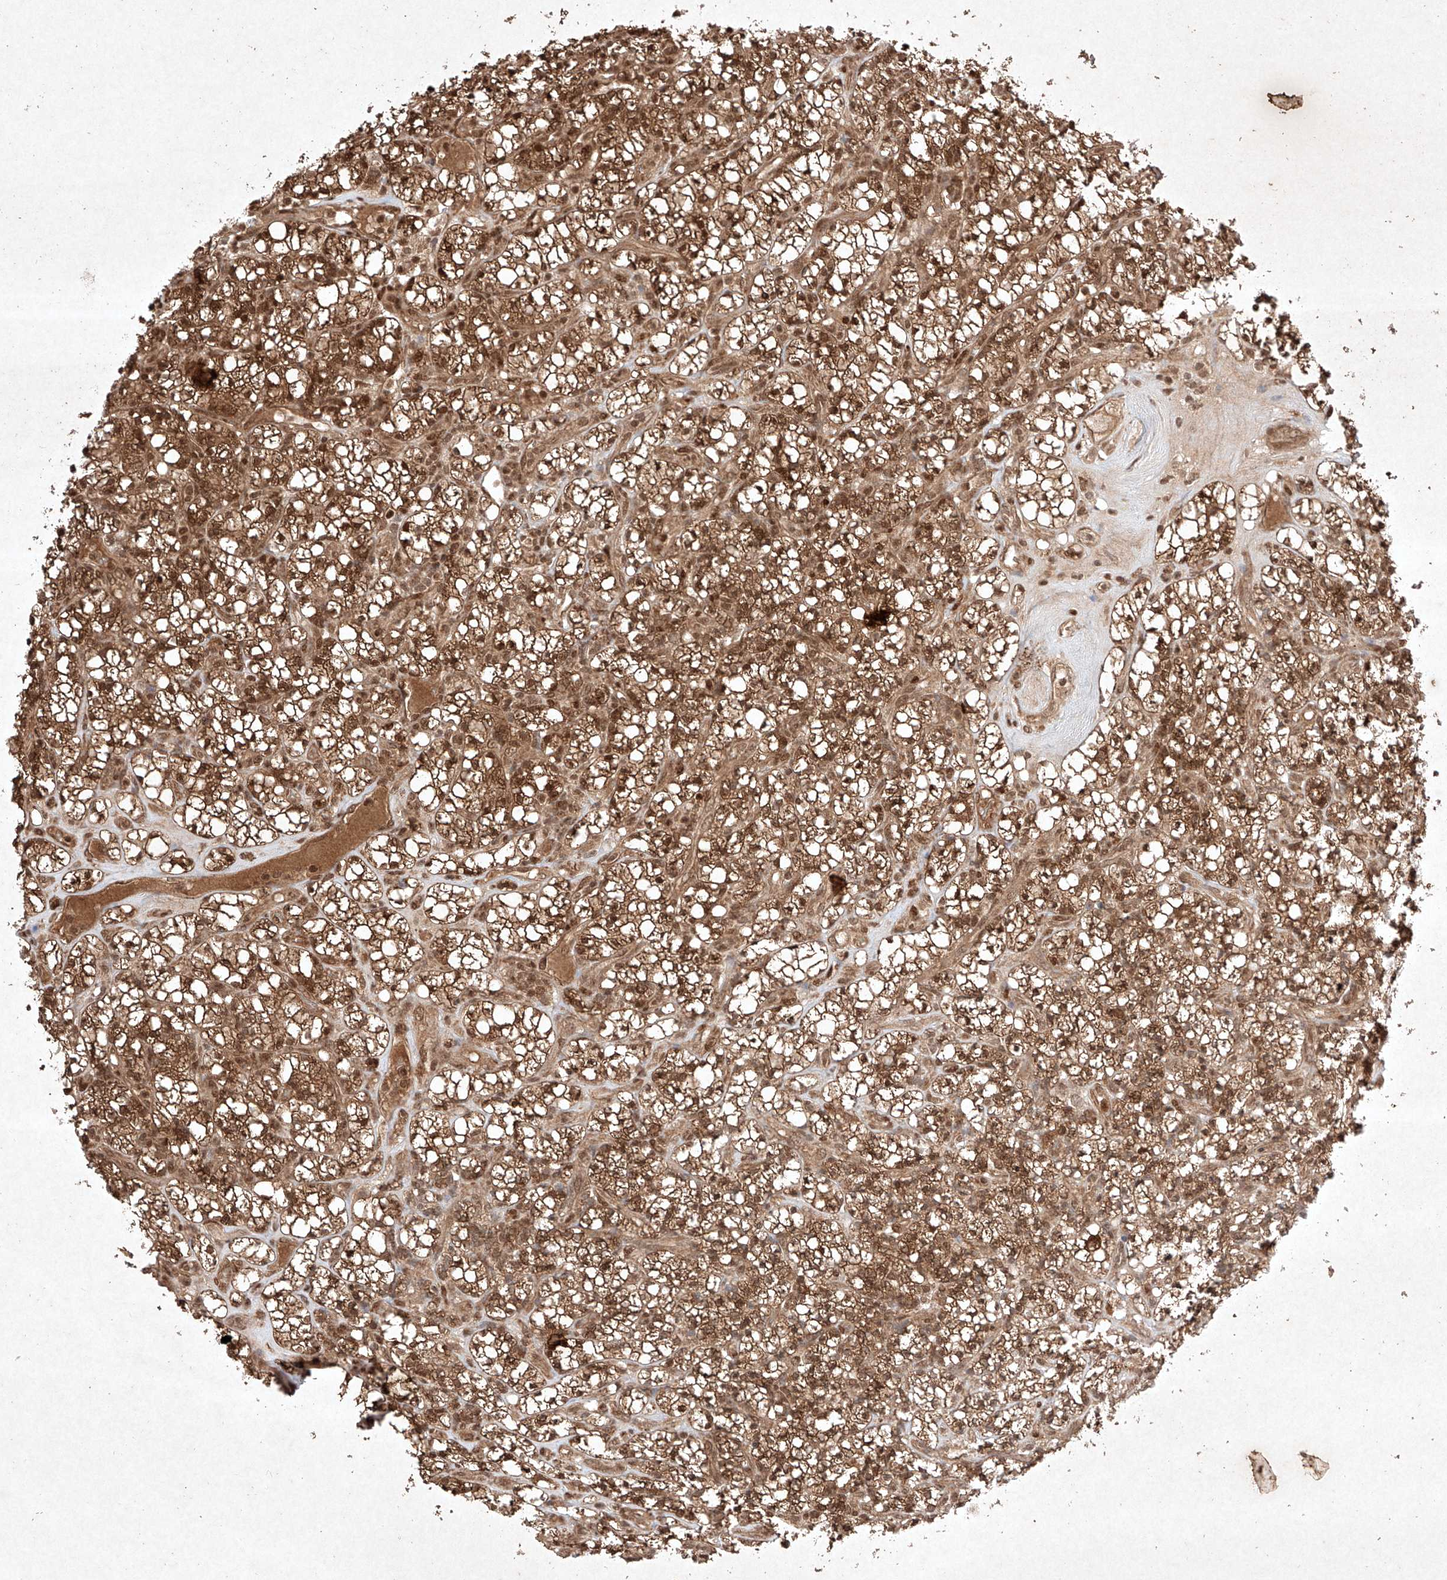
{"staining": {"intensity": "moderate", "quantity": ">75%", "location": "cytoplasmic/membranous,nuclear"}, "tissue": "renal cancer", "cell_type": "Tumor cells", "image_type": "cancer", "snomed": [{"axis": "morphology", "description": "Adenocarcinoma, NOS"}, {"axis": "topography", "description": "Kidney"}], "caption": "This is an image of IHC staining of renal cancer, which shows moderate staining in the cytoplasmic/membranous and nuclear of tumor cells.", "gene": "RNF31", "patient": {"sex": "male", "age": 77}}